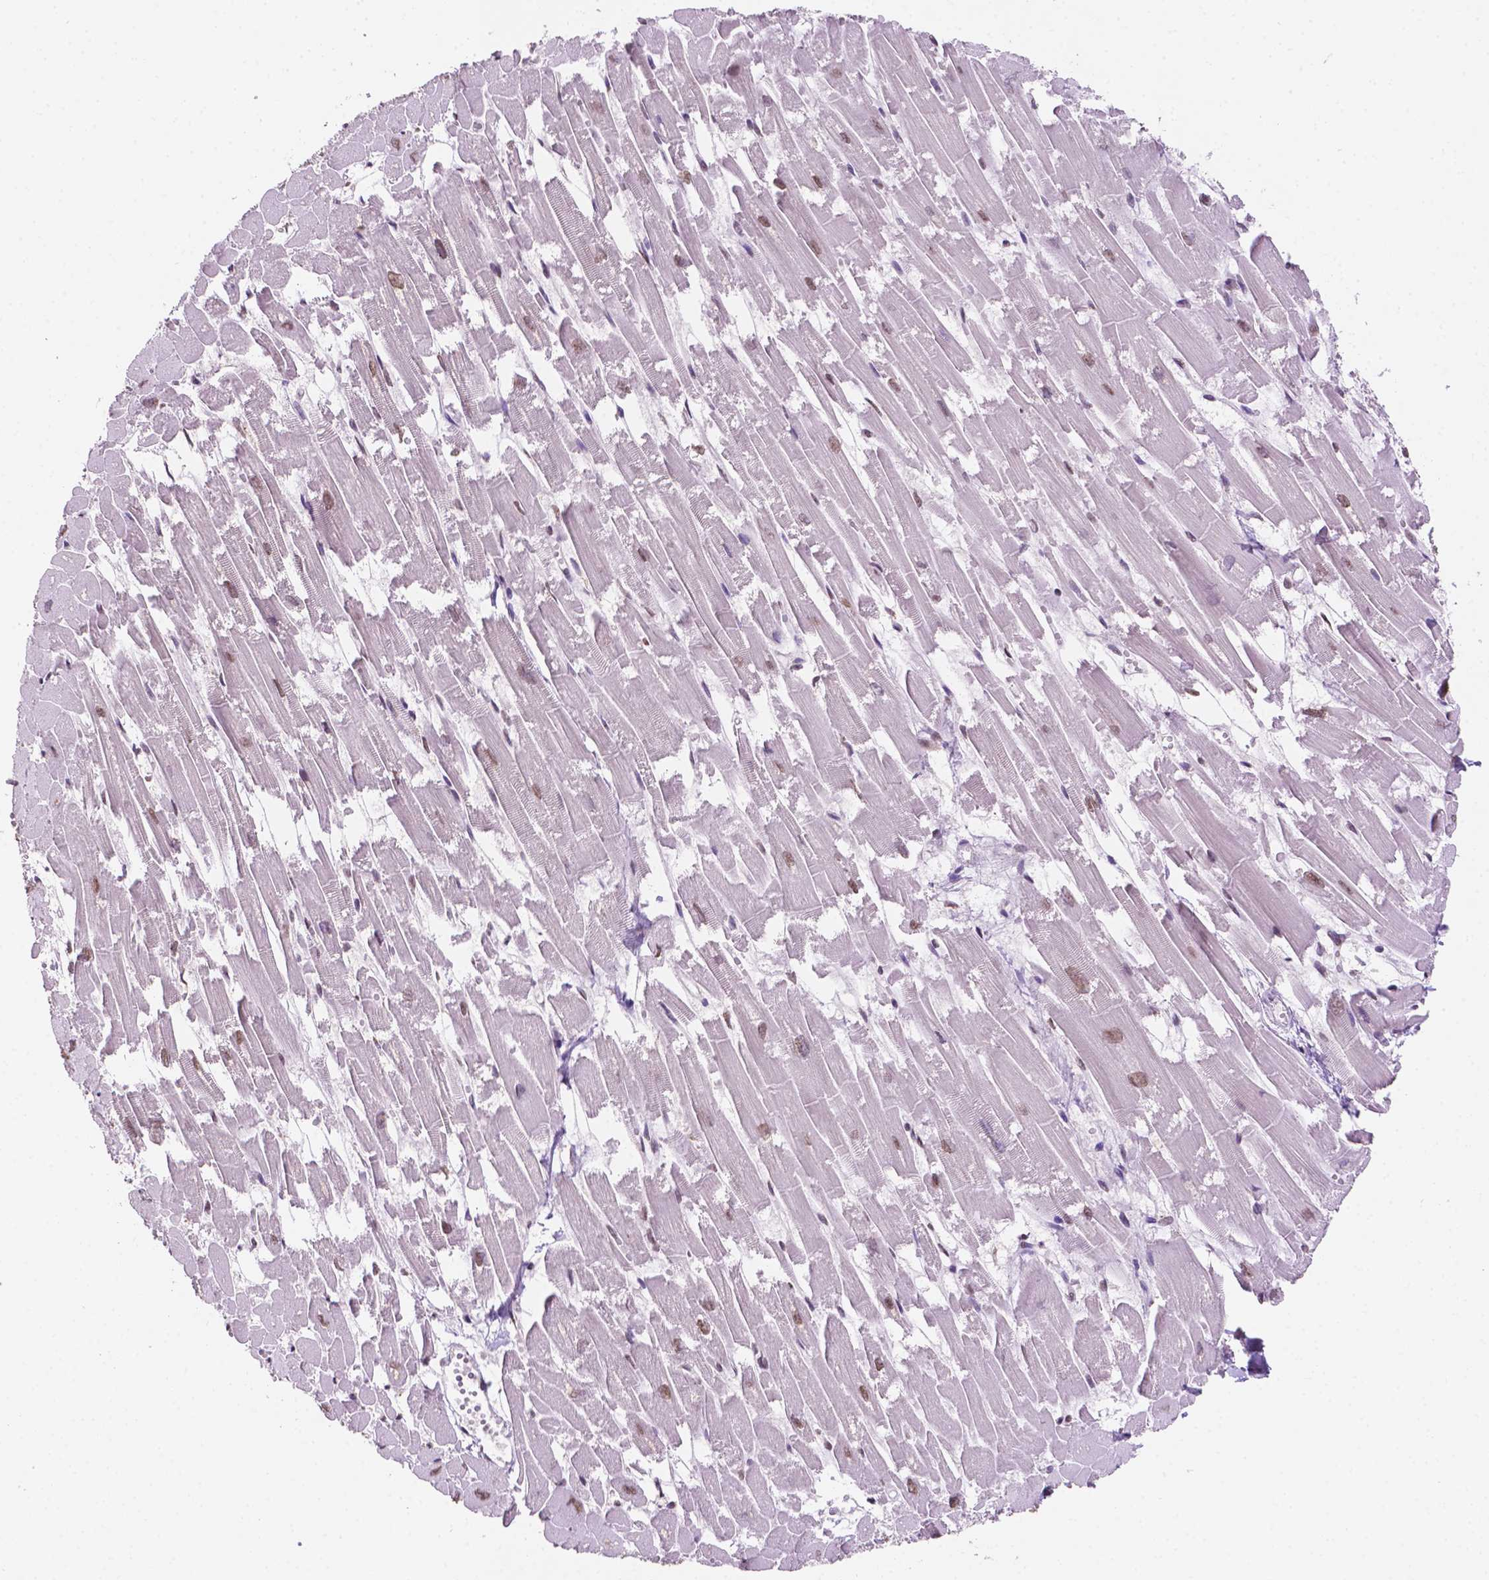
{"staining": {"intensity": "moderate", "quantity": ">75%", "location": "nuclear"}, "tissue": "heart muscle", "cell_type": "Cardiomyocytes", "image_type": "normal", "snomed": [{"axis": "morphology", "description": "Normal tissue, NOS"}, {"axis": "topography", "description": "Heart"}], "caption": "Immunohistochemical staining of benign heart muscle shows moderate nuclear protein positivity in approximately >75% of cardiomyocytes.", "gene": "PTPN6", "patient": {"sex": "female", "age": 52}}